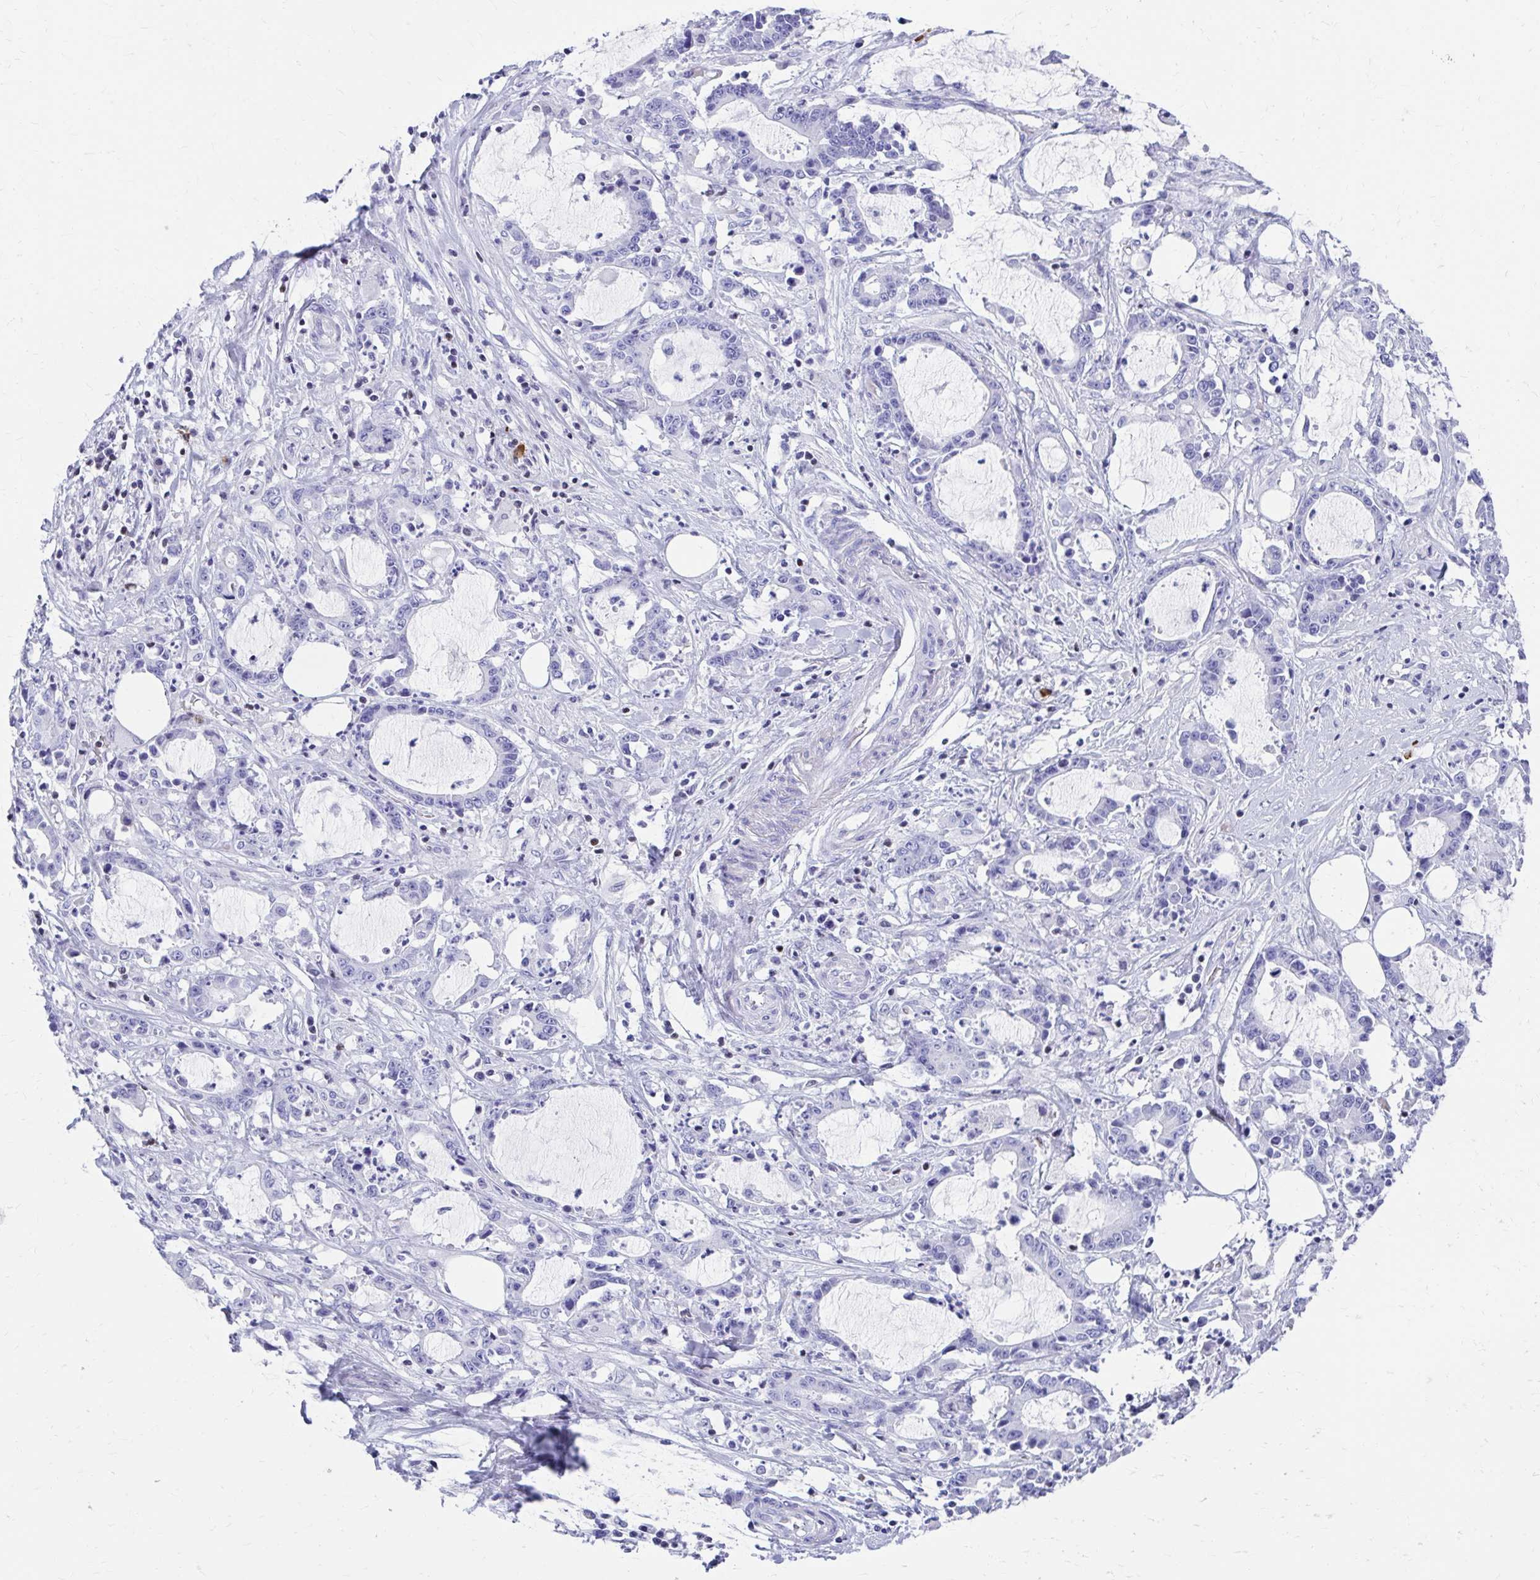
{"staining": {"intensity": "negative", "quantity": "none", "location": "none"}, "tissue": "stomach cancer", "cell_type": "Tumor cells", "image_type": "cancer", "snomed": [{"axis": "morphology", "description": "Adenocarcinoma, NOS"}, {"axis": "topography", "description": "Stomach, upper"}], "caption": "Tumor cells show no significant staining in stomach cancer.", "gene": "RUNX3", "patient": {"sex": "male", "age": 68}}